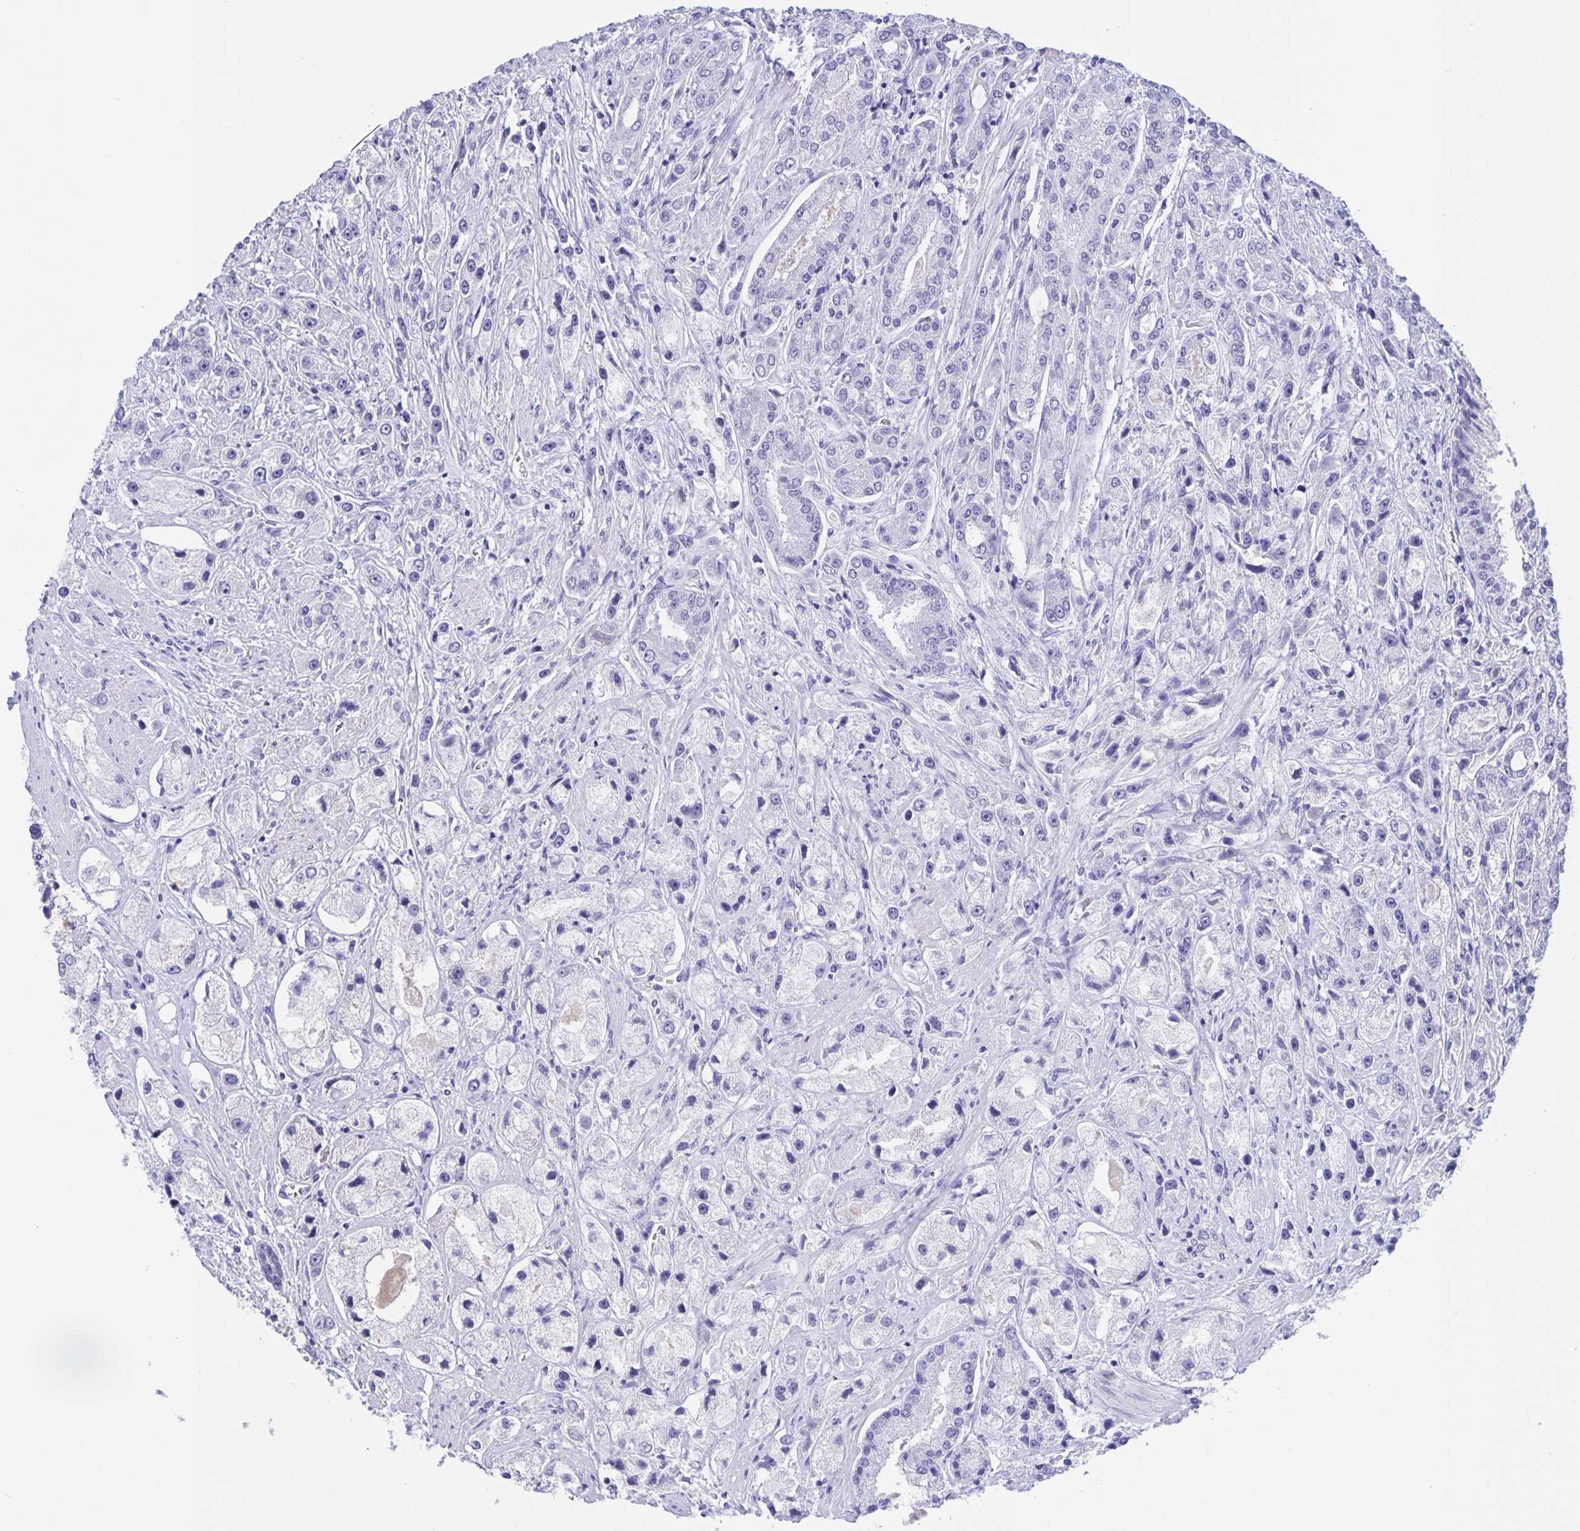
{"staining": {"intensity": "negative", "quantity": "none", "location": "none"}, "tissue": "prostate cancer", "cell_type": "Tumor cells", "image_type": "cancer", "snomed": [{"axis": "morphology", "description": "Adenocarcinoma, High grade"}, {"axis": "topography", "description": "Prostate"}], "caption": "Tumor cells show no significant protein staining in high-grade adenocarcinoma (prostate). (Brightfield microscopy of DAB immunohistochemistry at high magnification).", "gene": "DMBT1", "patient": {"sex": "male", "age": 67}}